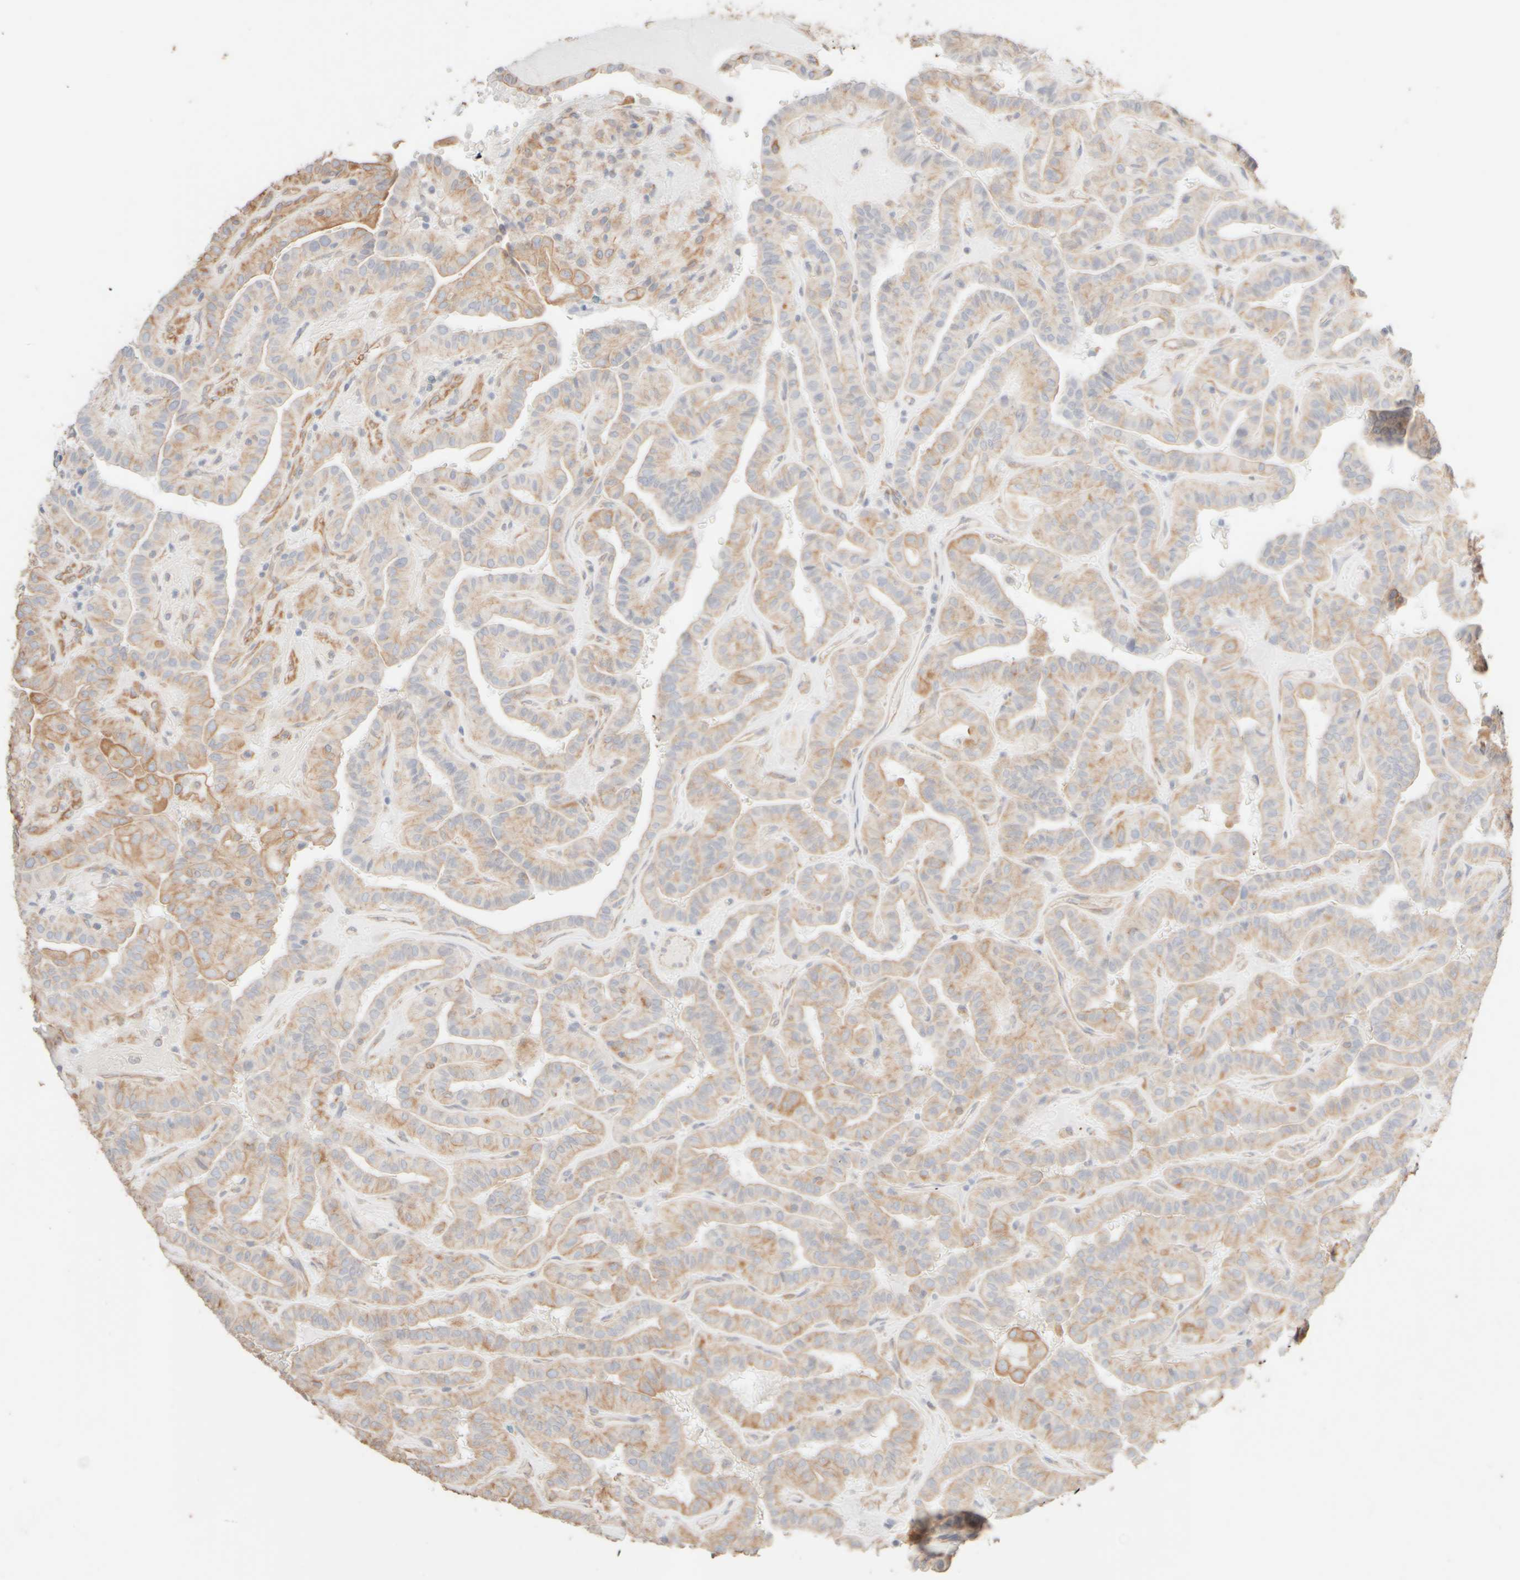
{"staining": {"intensity": "weak", "quantity": ">75%", "location": "cytoplasmic/membranous"}, "tissue": "thyroid cancer", "cell_type": "Tumor cells", "image_type": "cancer", "snomed": [{"axis": "morphology", "description": "Papillary adenocarcinoma, NOS"}, {"axis": "topography", "description": "Thyroid gland"}], "caption": "Protein staining of thyroid cancer tissue demonstrates weak cytoplasmic/membranous positivity in about >75% of tumor cells.", "gene": "KRT15", "patient": {"sex": "male", "age": 77}}